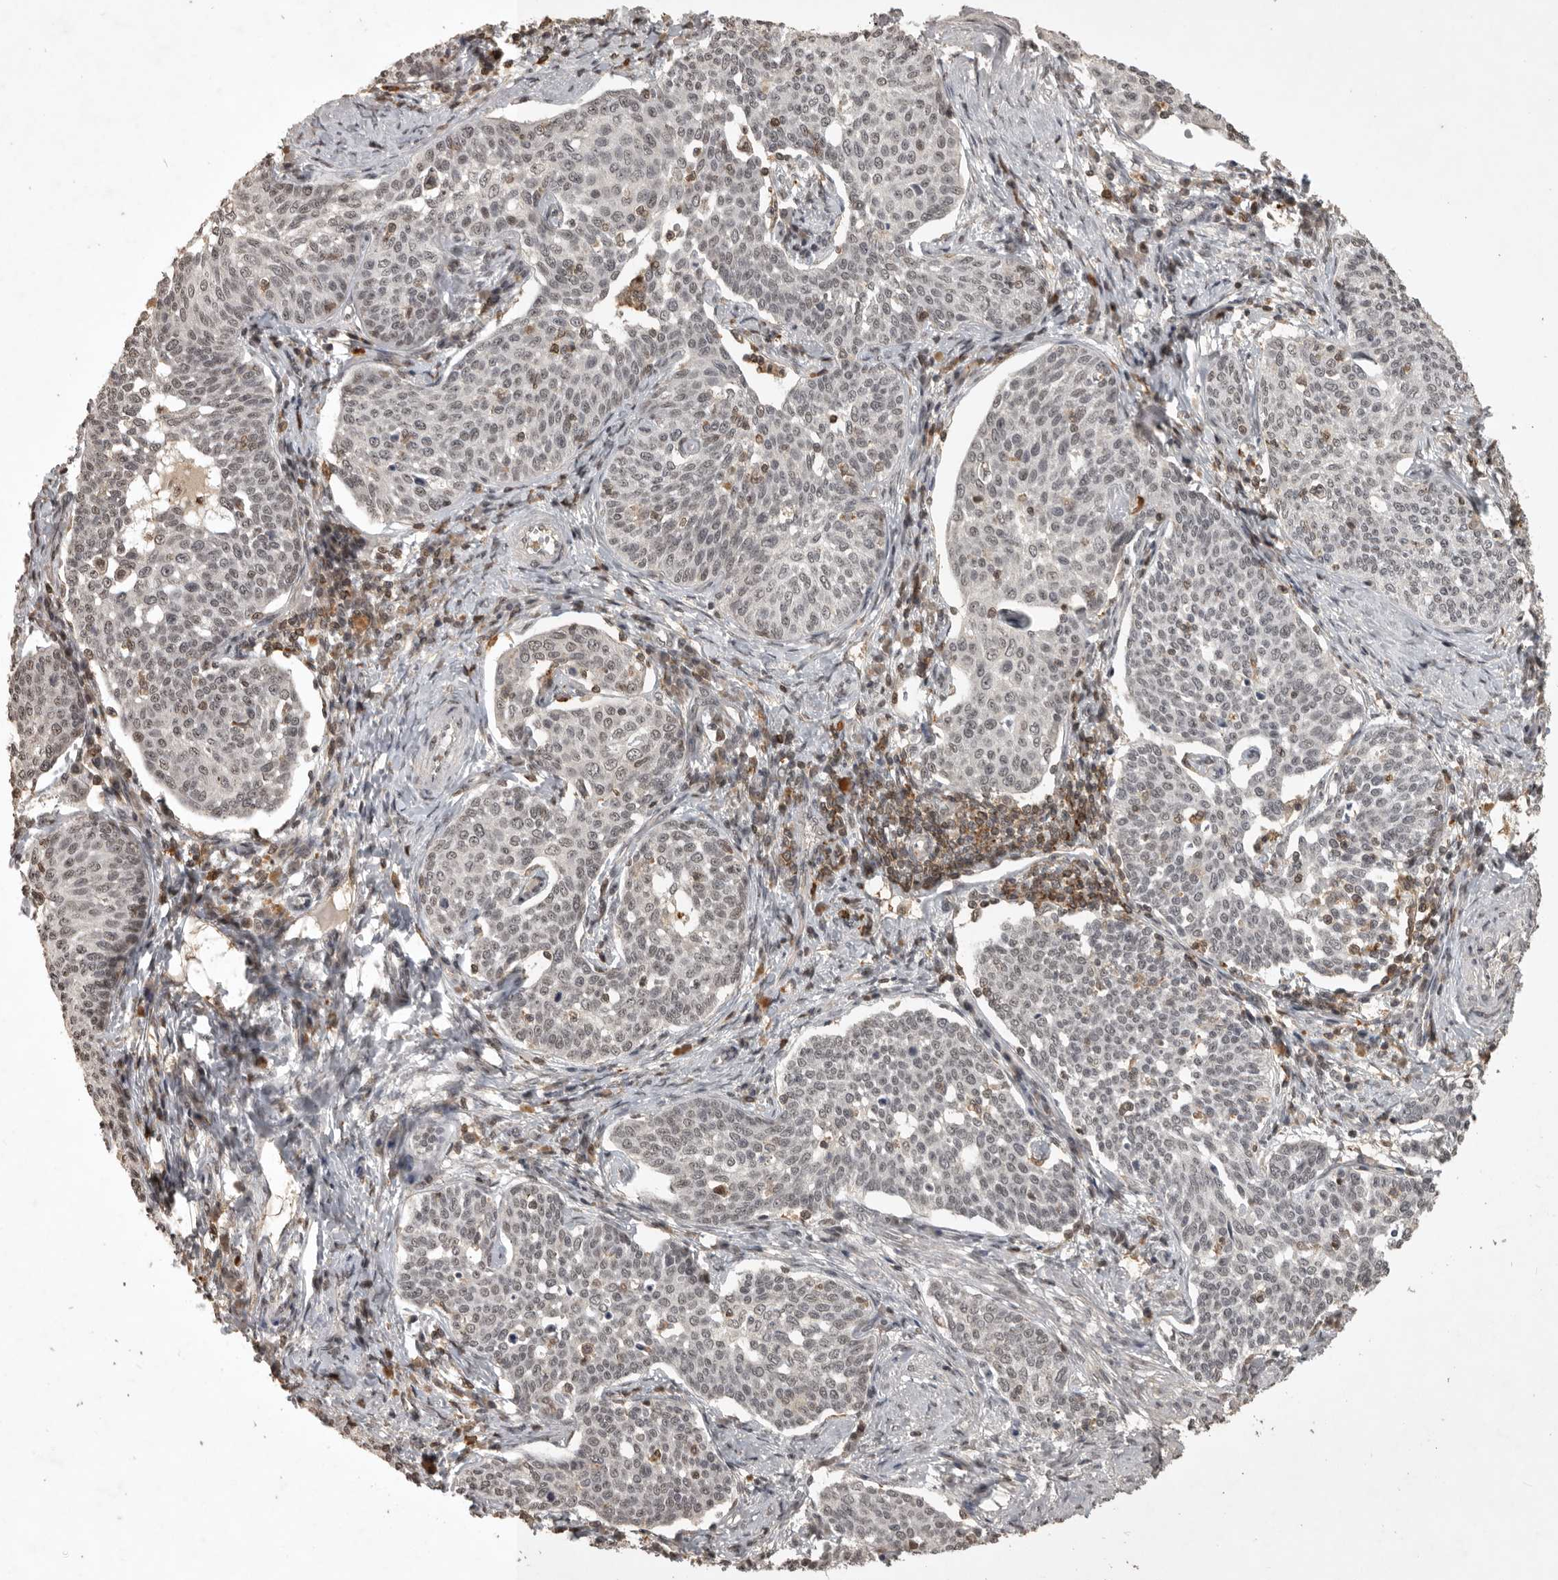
{"staining": {"intensity": "weak", "quantity": "25%-75%", "location": "nuclear"}, "tissue": "cervical cancer", "cell_type": "Tumor cells", "image_type": "cancer", "snomed": [{"axis": "morphology", "description": "Squamous cell carcinoma, NOS"}, {"axis": "topography", "description": "Cervix"}], "caption": "This is a photomicrograph of immunohistochemistry (IHC) staining of squamous cell carcinoma (cervical), which shows weak staining in the nuclear of tumor cells.", "gene": "CBLL1", "patient": {"sex": "female", "age": 34}}